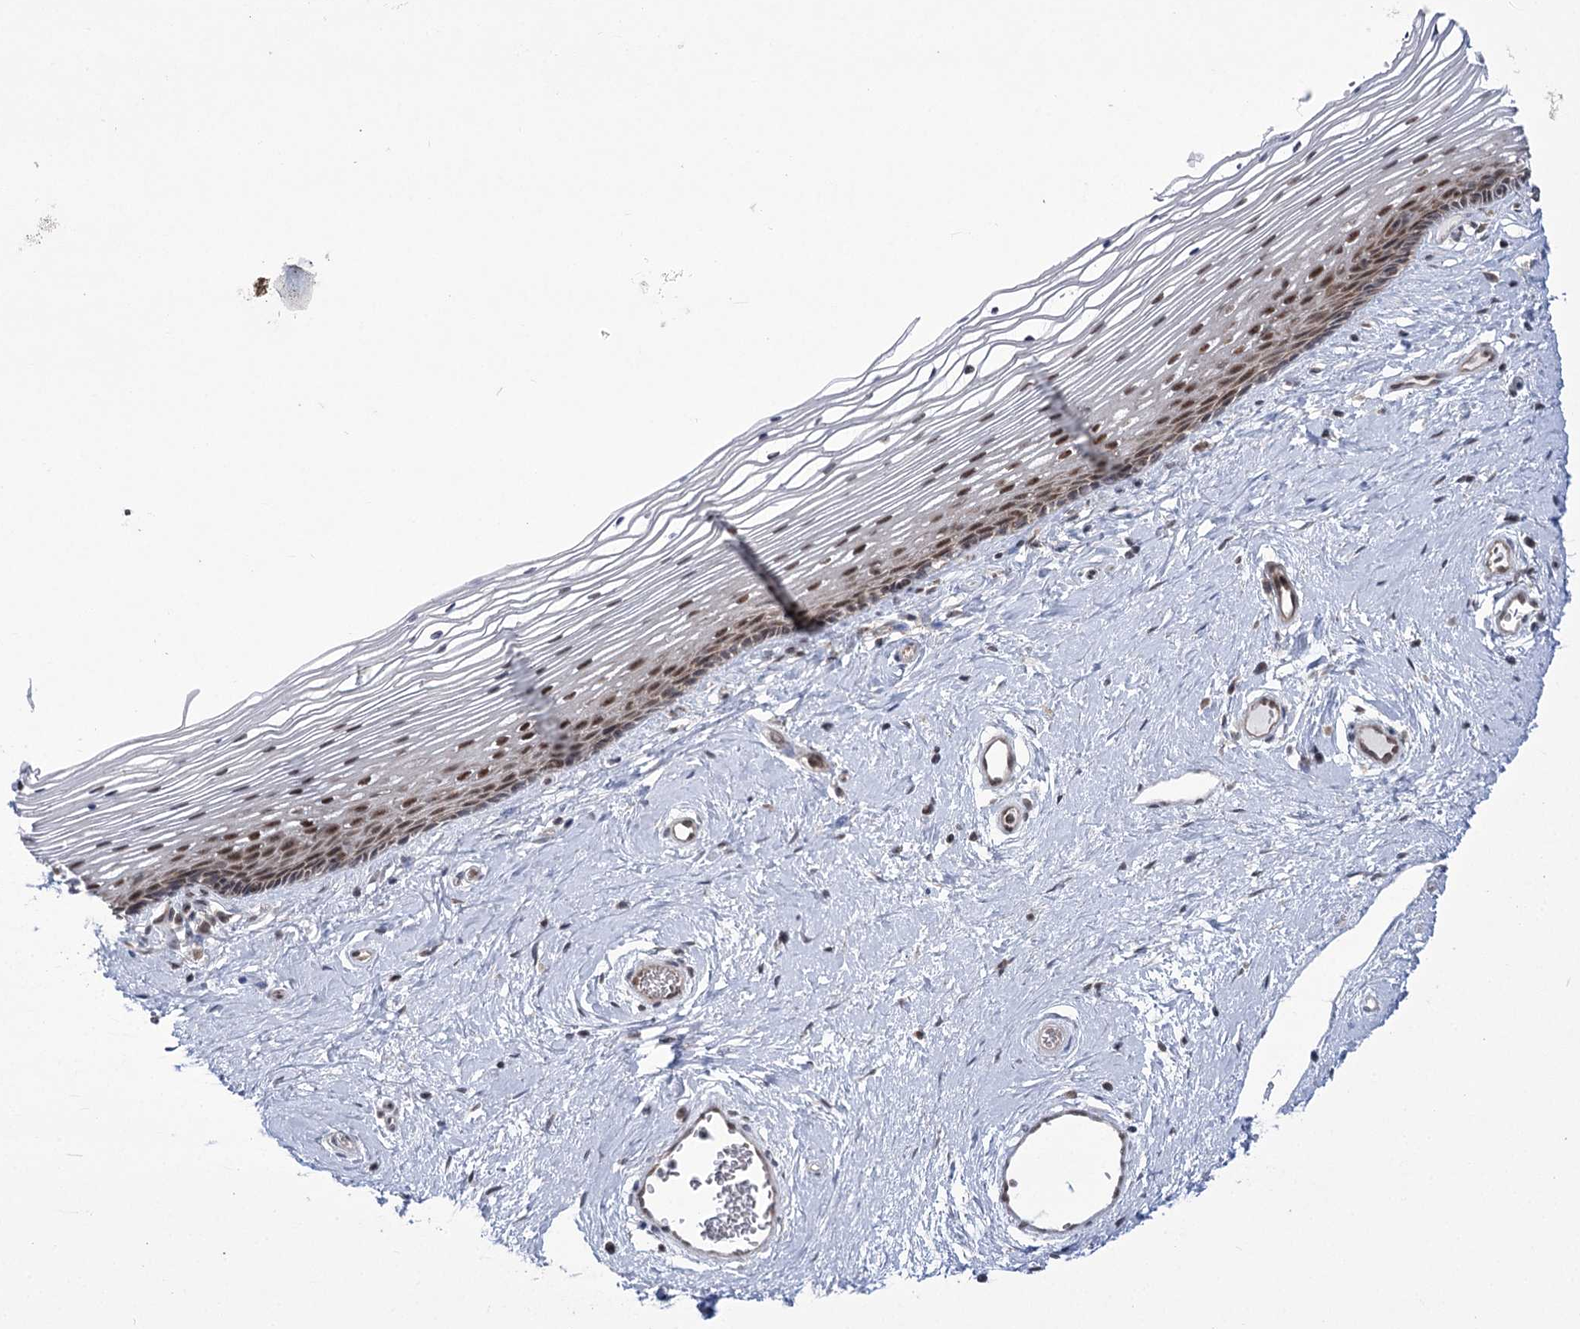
{"staining": {"intensity": "moderate", "quantity": ">75%", "location": "nuclear"}, "tissue": "vagina", "cell_type": "Squamous epithelial cells", "image_type": "normal", "snomed": [{"axis": "morphology", "description": "Normal tissue, NOS"}, {"axis": "topography", "description": "Vagina"}], "caption": "Immunohistochemical staining of benign human vagina exhibits moderate nuclear protein expression in about >75% of squamous epithelial cells.", "gene": "ZMAT2", "patient": {"sex": "female", "age": 46}}